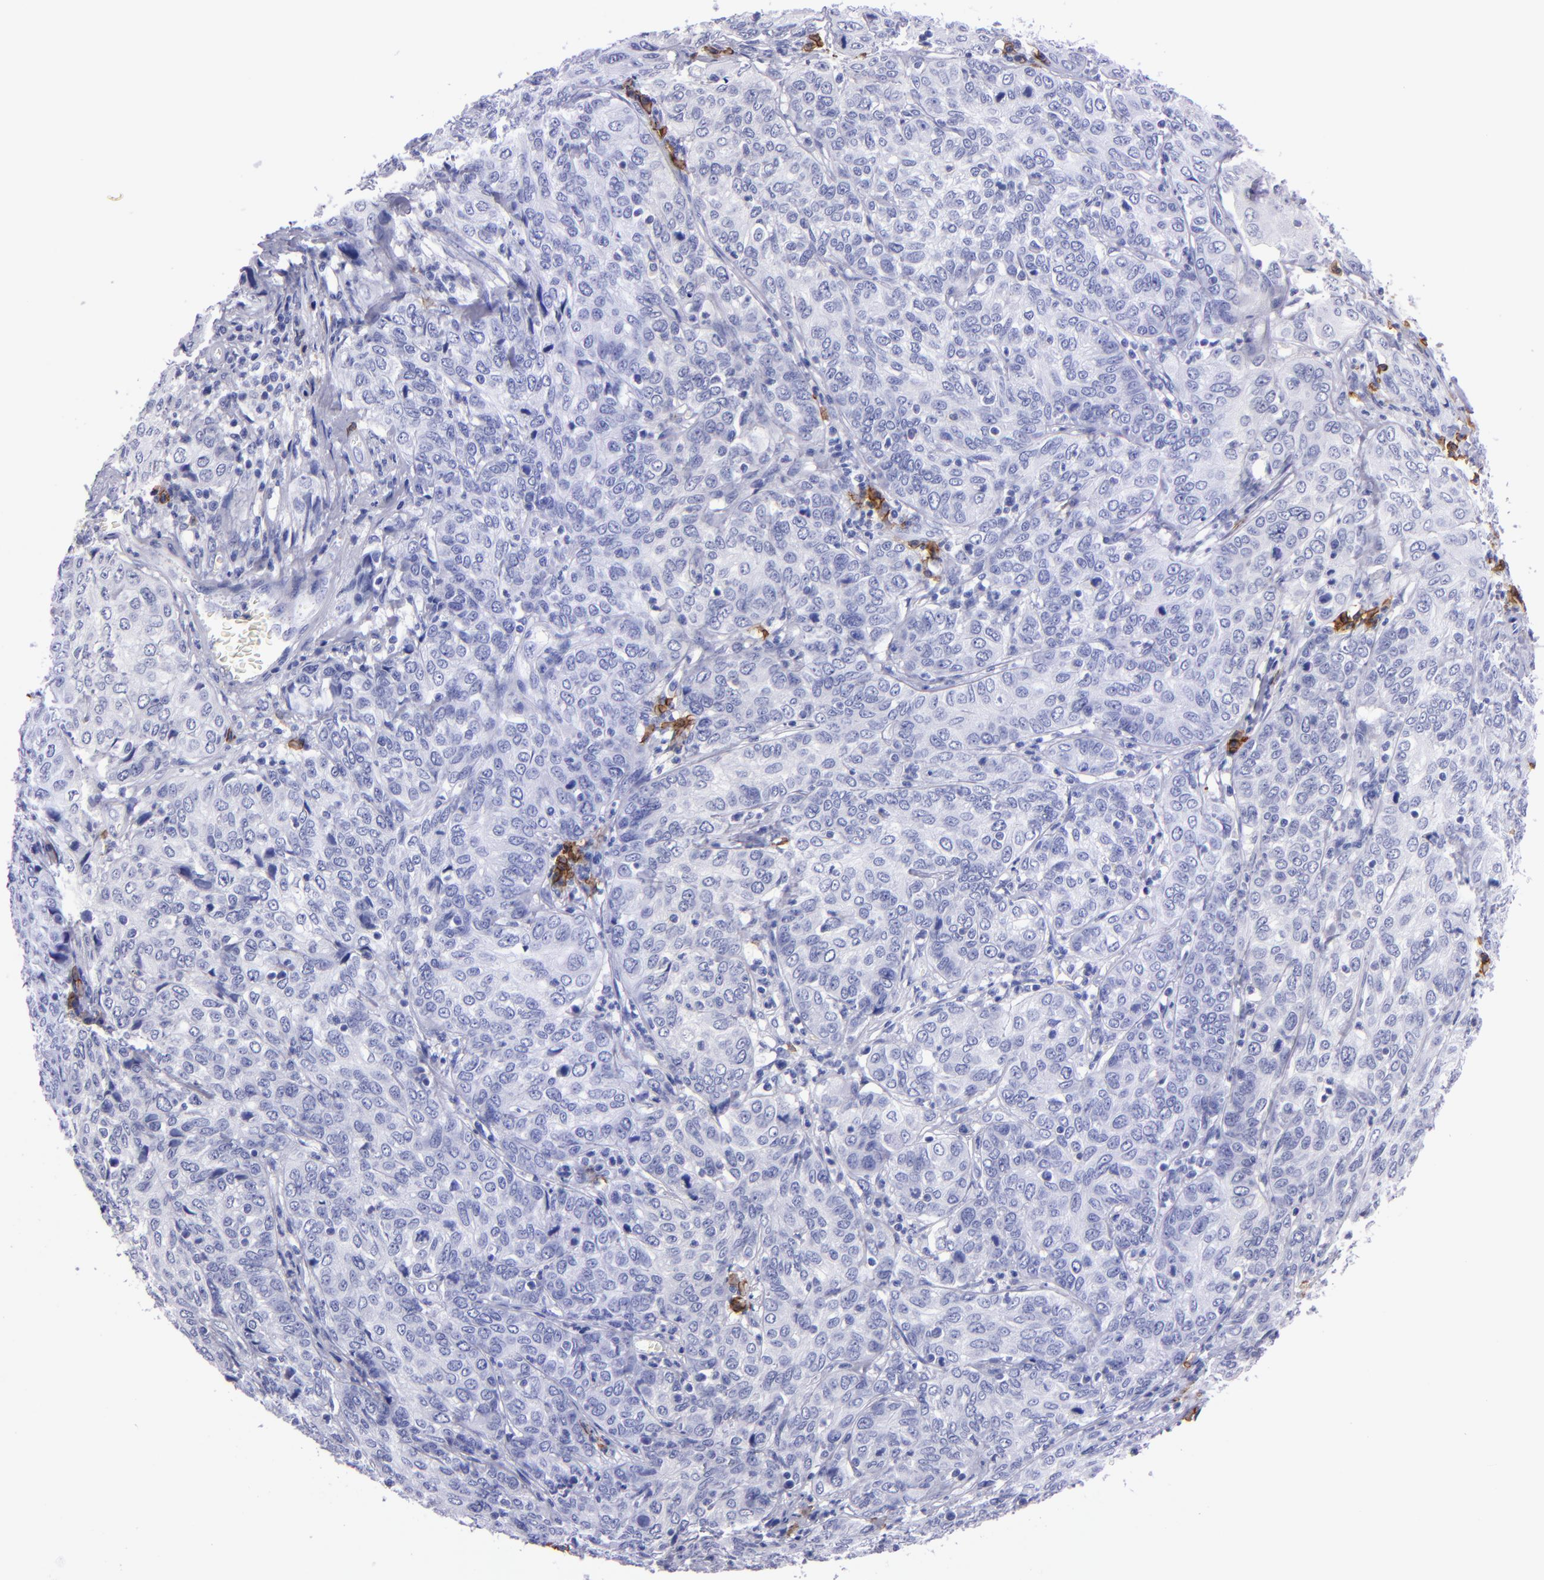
{"staining": {"intensity": "negative", "quantity": "none", "location": "none"}, "tissue": "cervical cancer", "cell_type": "Tumor cells", "image_type": "cancer", "snomed": [{"axis": "morphology", "description": "Squamous cell carcinoma, NOS"}, {"axis": "topography", "description": "Cervix"}], "caption": "Tumor cells show no significant staining in cervical squamous cell carcinoma.", "gene": "CD38", "patient": {"sex": "female", "age": 38}}